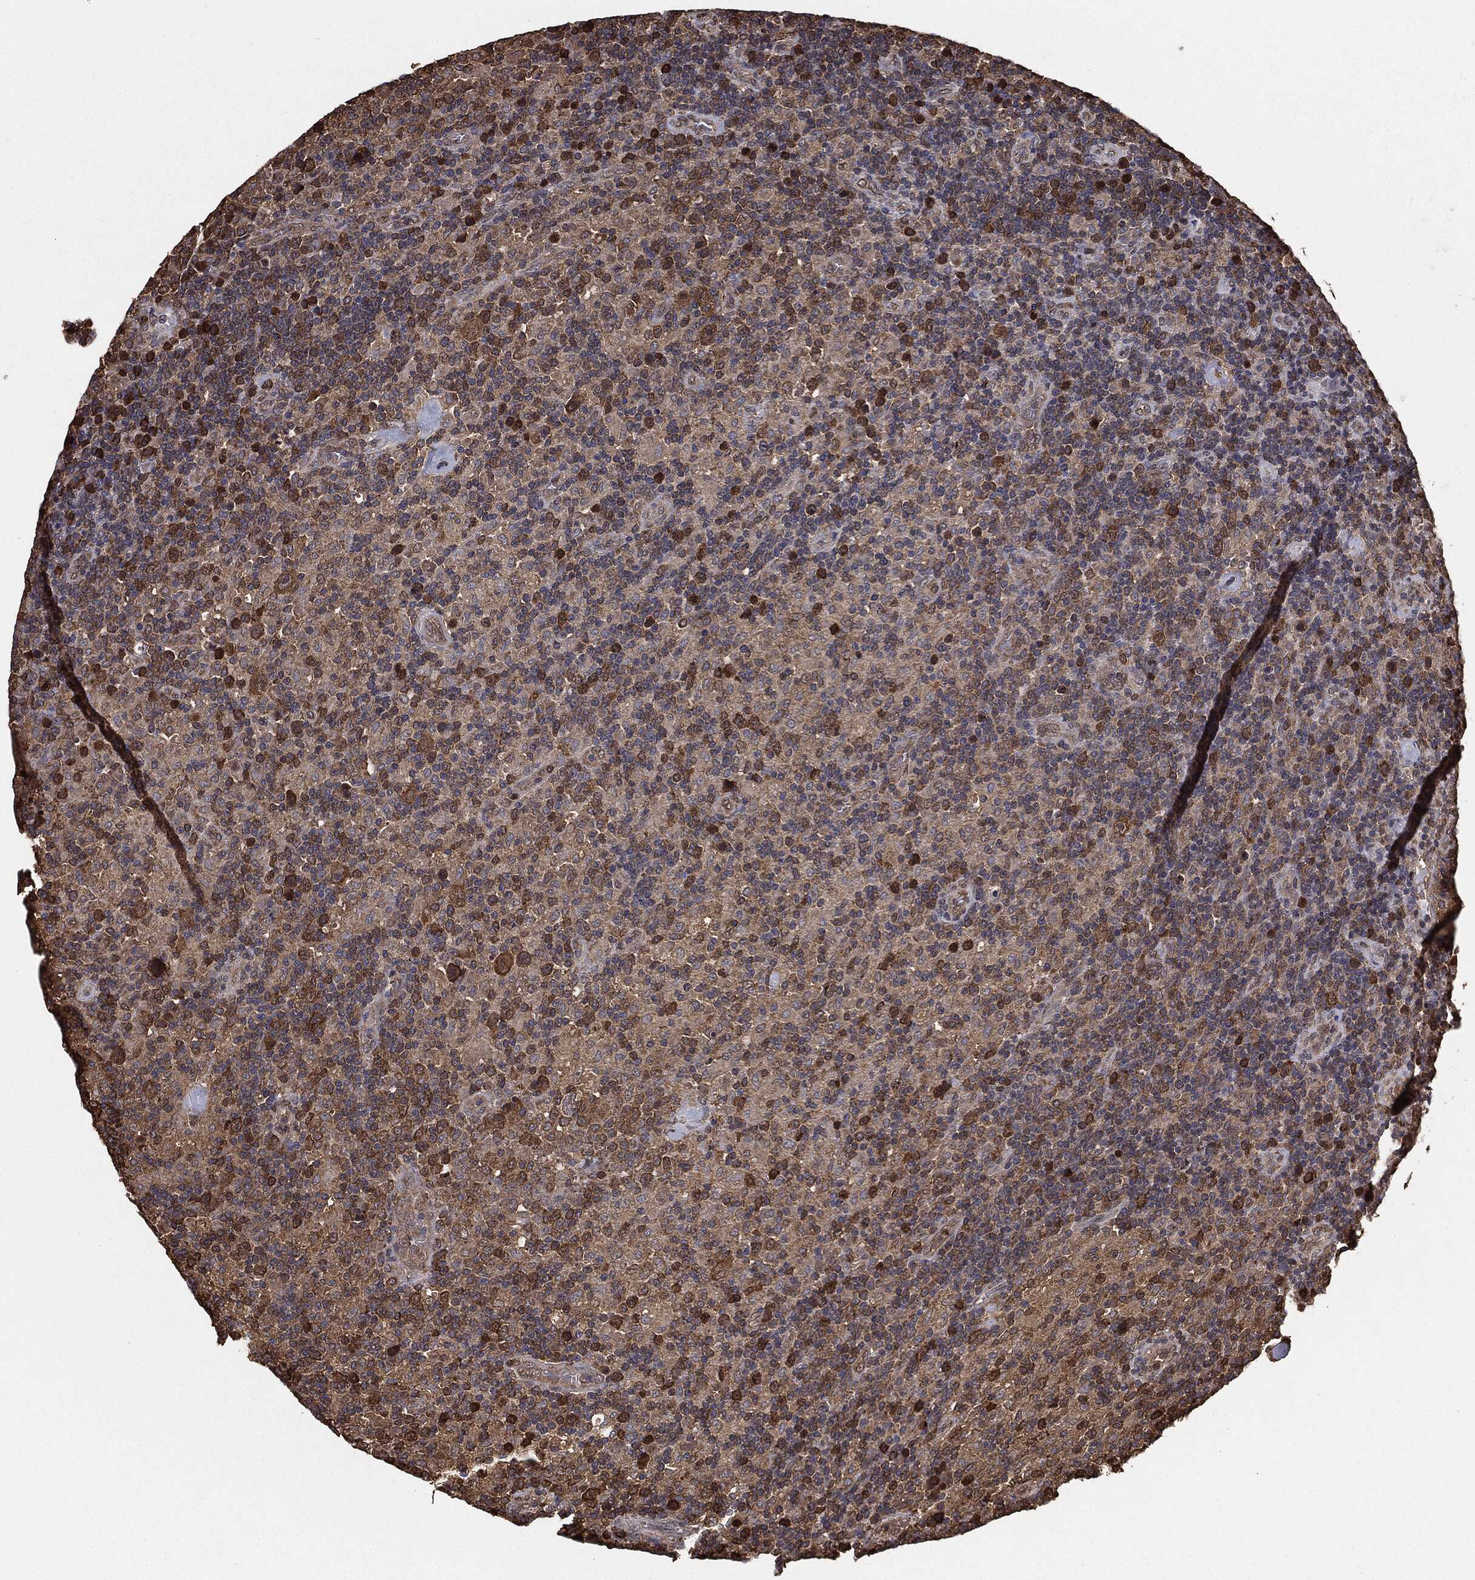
{"staining": {"intensity": "moderate", "quantity": ">75%", "location": "cytoplasmic/membranous"}, "tissue": "lymphoma", "cell_type": "Tumor cells", "image_type": "cancer", "snomed": [{"axis": "morphology", "description": "Hodgkin's disease, NOS"}, {"axis": "topography", "description": "Lymph node"}], "caption": "Lymphoma stained with a brown dye reveals moderate cytoplasmic/membranous positive expression in approximately >75% of tumor cells.", "gene": "NME1", "patient": {"sex": "male", "age": 70}}